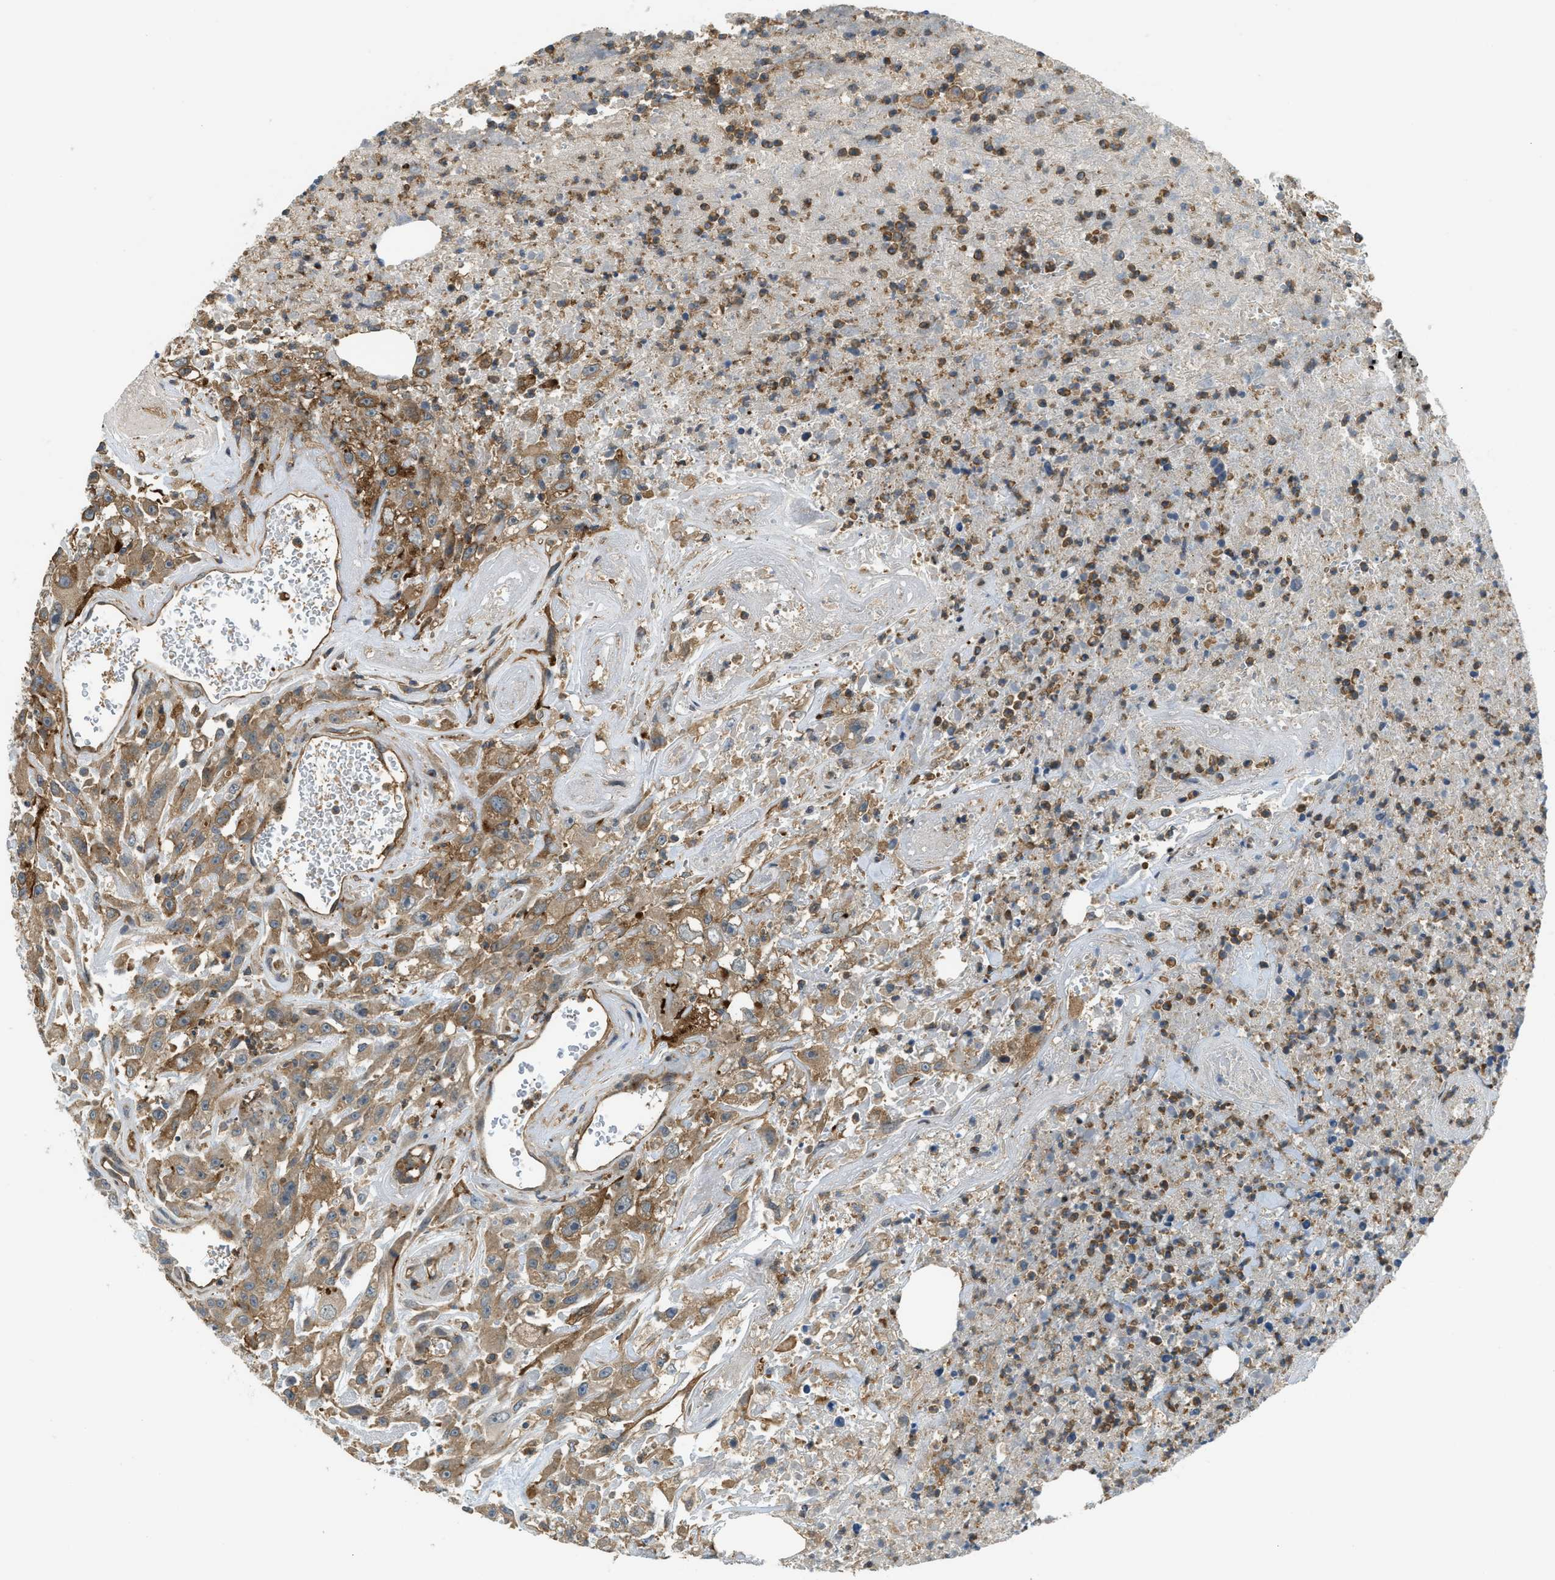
{"staining": {"intensity": "moderate", "quantity": ">75%", "location": "cytoplasmic/membranous"}, "tissue": "urothelial cancer", "cell_type": "Tumor cells", "image_type": "cancer", "snomed": [{"axis": "morphology", "description": "Urothelial carcinoma, High grade"}, {"axis": "topography", "description": "Urinary bladder"}], "caption": "Immunohistochemical staining of human urothelial carcinoma (high-grade) shows moderate cytoplasmic/membranous protein staining in about >75% of tumor cells.", "gene": "BAG4", "patient": {"sex": "male", "age": 46}}